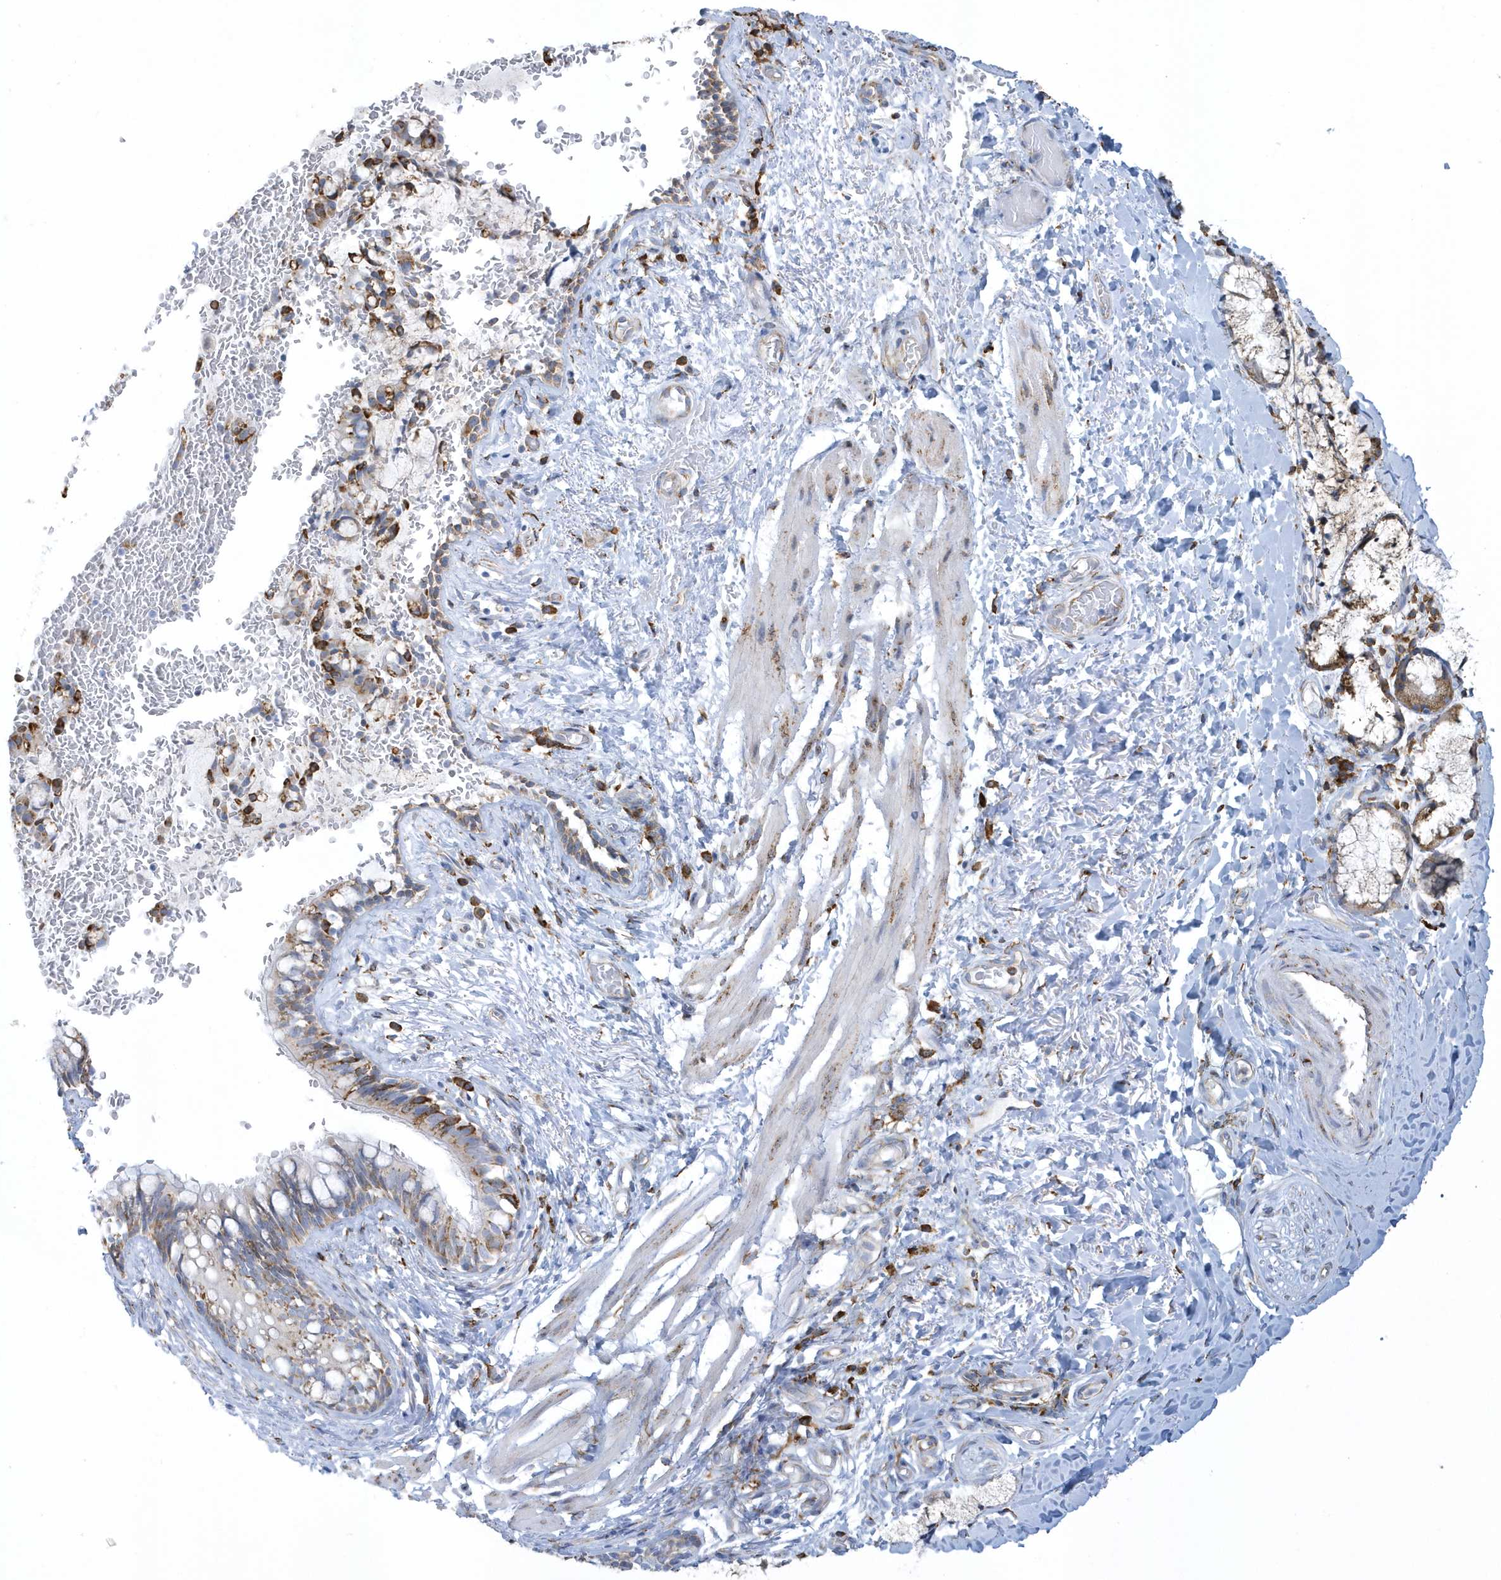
{"staining": {"intensity": "moderate", "quantity": "<25%", "location": "cytoplasmic/membranous"}, "tissue": "bronchus", "cell_type": "Respiratory epithelial cells", "image_type": "normal", "snomed": [{"axis": "morphology", "description": "Normal tissue, NOS"}, {"axis": "topography", "description": "Cartilage tissue"}, {"axis": "topography", "description": "Bronchus"}], "caption": "Immunohistochemical staining of unremarkable bronchus exhibits moderate cytoplasmic/membranous protein positivity in approximately <25% of respiratory epithelial cells.", "gene": "DCAF1", "patient": {"sex": "female", "age": 36}}